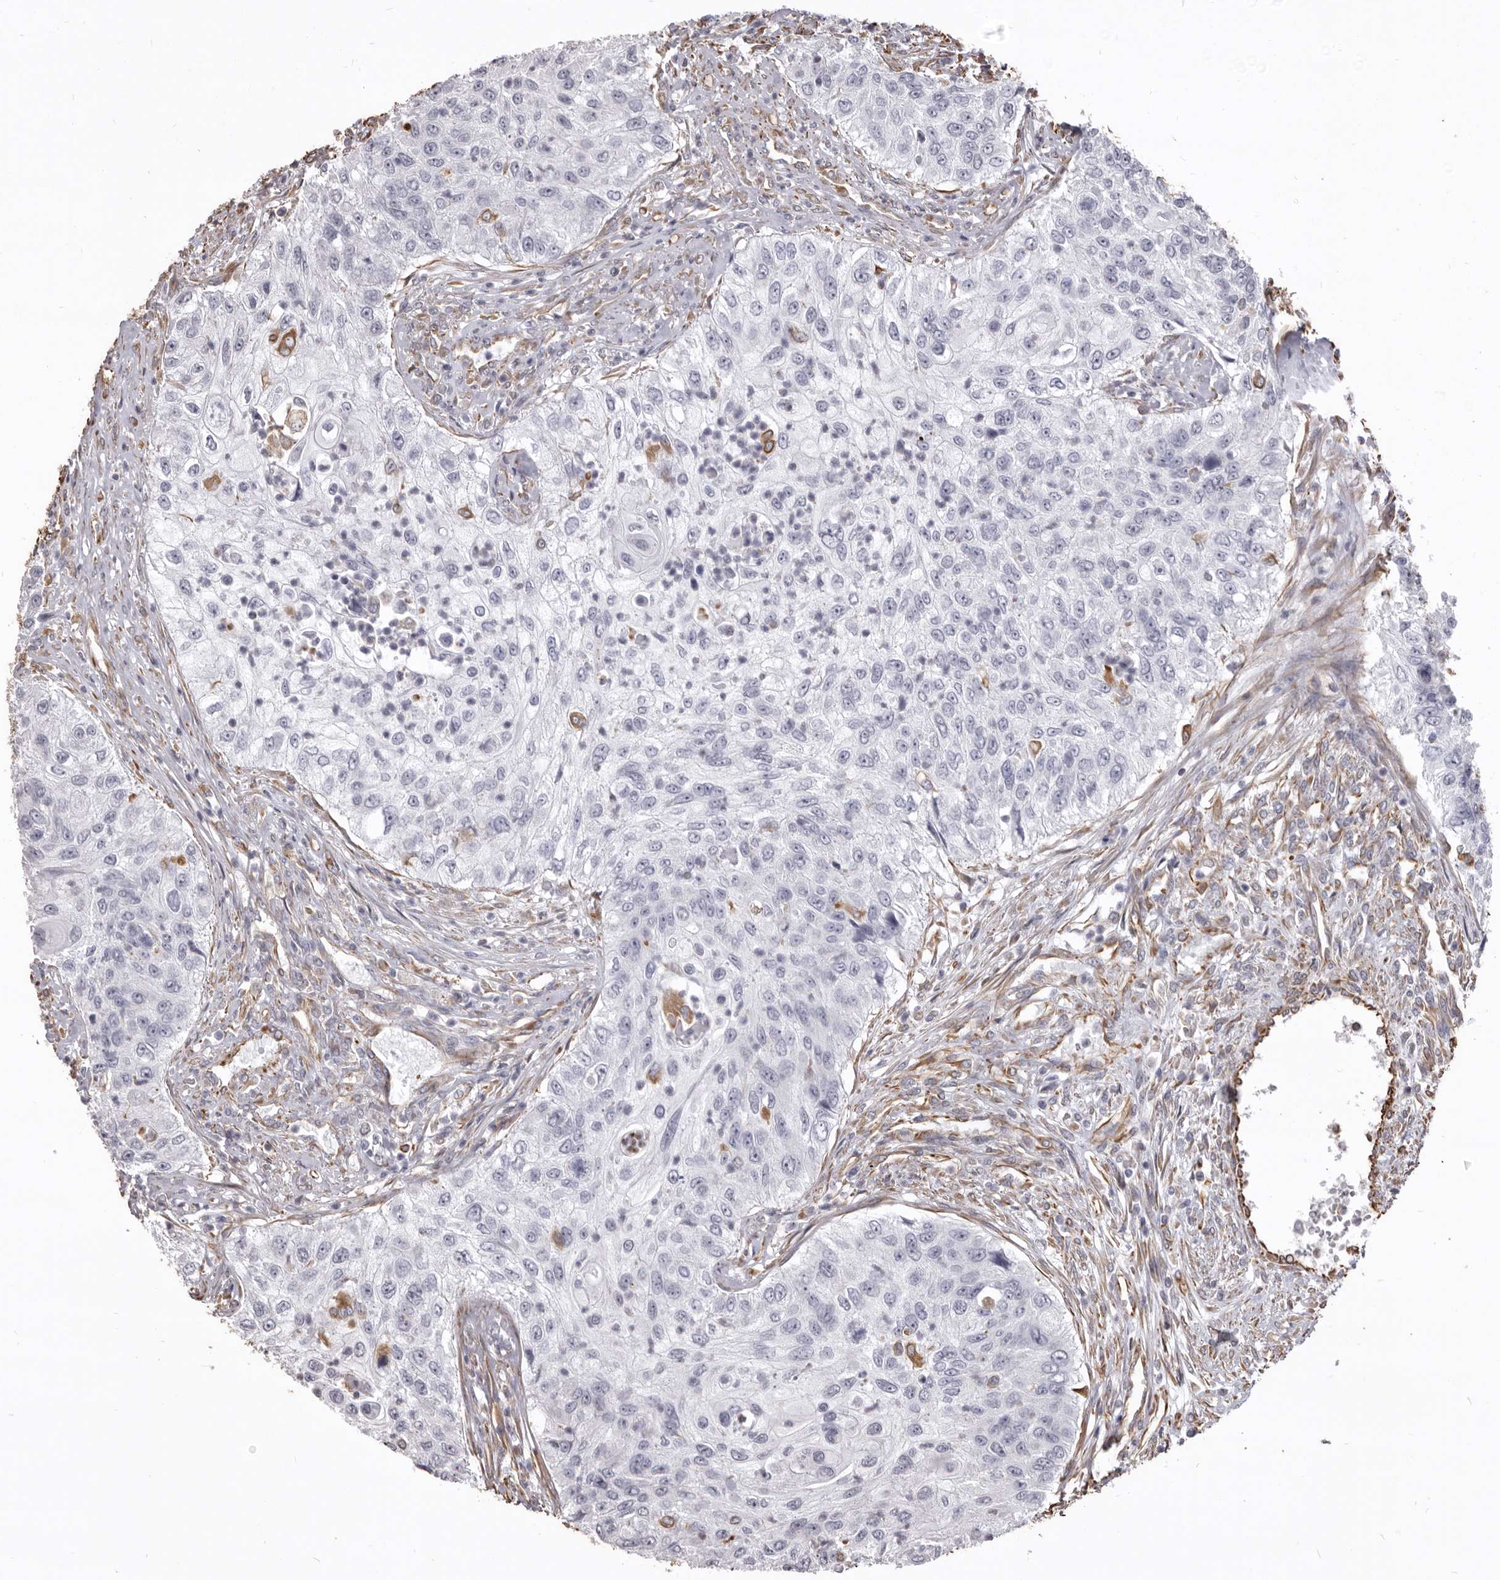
{"staining": {"intensity": "negative", "quantity": "none", "location": "none"}, "tissue": "urothelial cancer", "cell_type": "Tumor cells", "image_type": "cancer", "snomed": [{"axis": "morphology", "description": "Urothelial carcinoma, High grade"}, {"axis": "topography", "description": "Urinary bladder"}], "caption": "Immunohistochemical staining of human urothelial cancer exhibits no significant positivity in tumor cells.", "gene": "MTURN", "patient": {"sex": "female", "age": 60}}